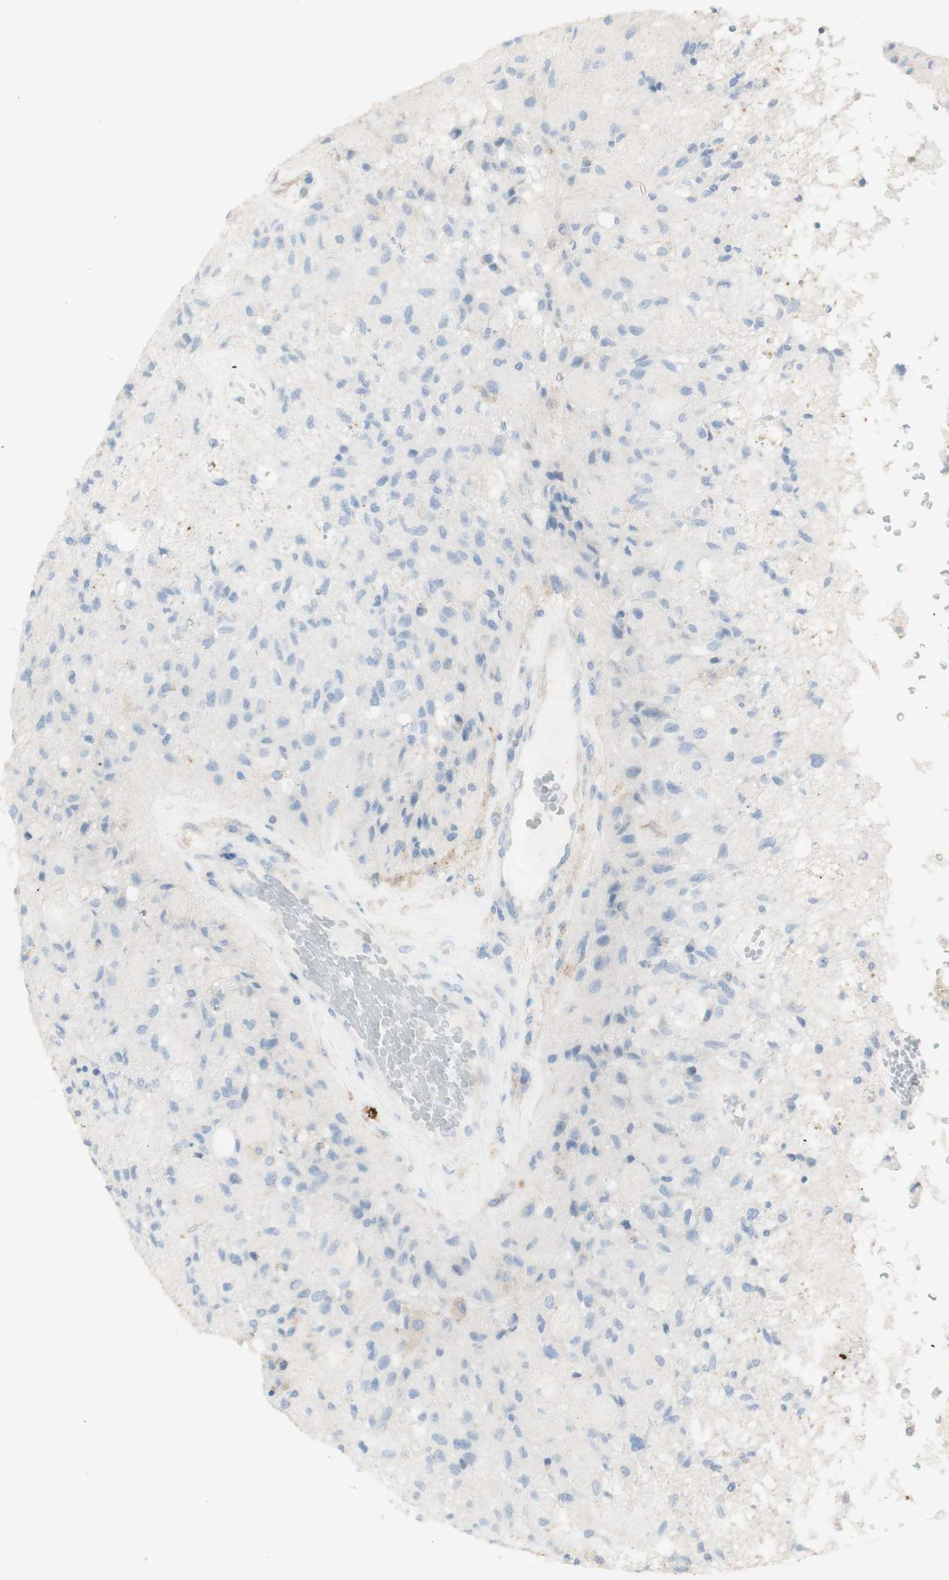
{"staining": {"intensity": "negative", "quantity": "none", "location": "none"}, "tissue": "glioma", "cell_type": "Tumor cells", "image_type": "cancer", "snomed": [{"axis": "morphology", "description": "Normal tissue, NOS"}, {"axis": "morphology", "description": "Glioma, malignant, High grade"}, {"axis": "topography", "description": "Cerebral cortex"}], "caption": "Image shows no protein staining in tumor cells of malignant glioma (high-grade) tissue. (DAB (3,3'-diaminobenzidine) immunohistochemistry (IHC) visualized using brightfield microscopy, high magnification).", "gene": "ART3", "patient": {"sex": "male", "age": 77}}